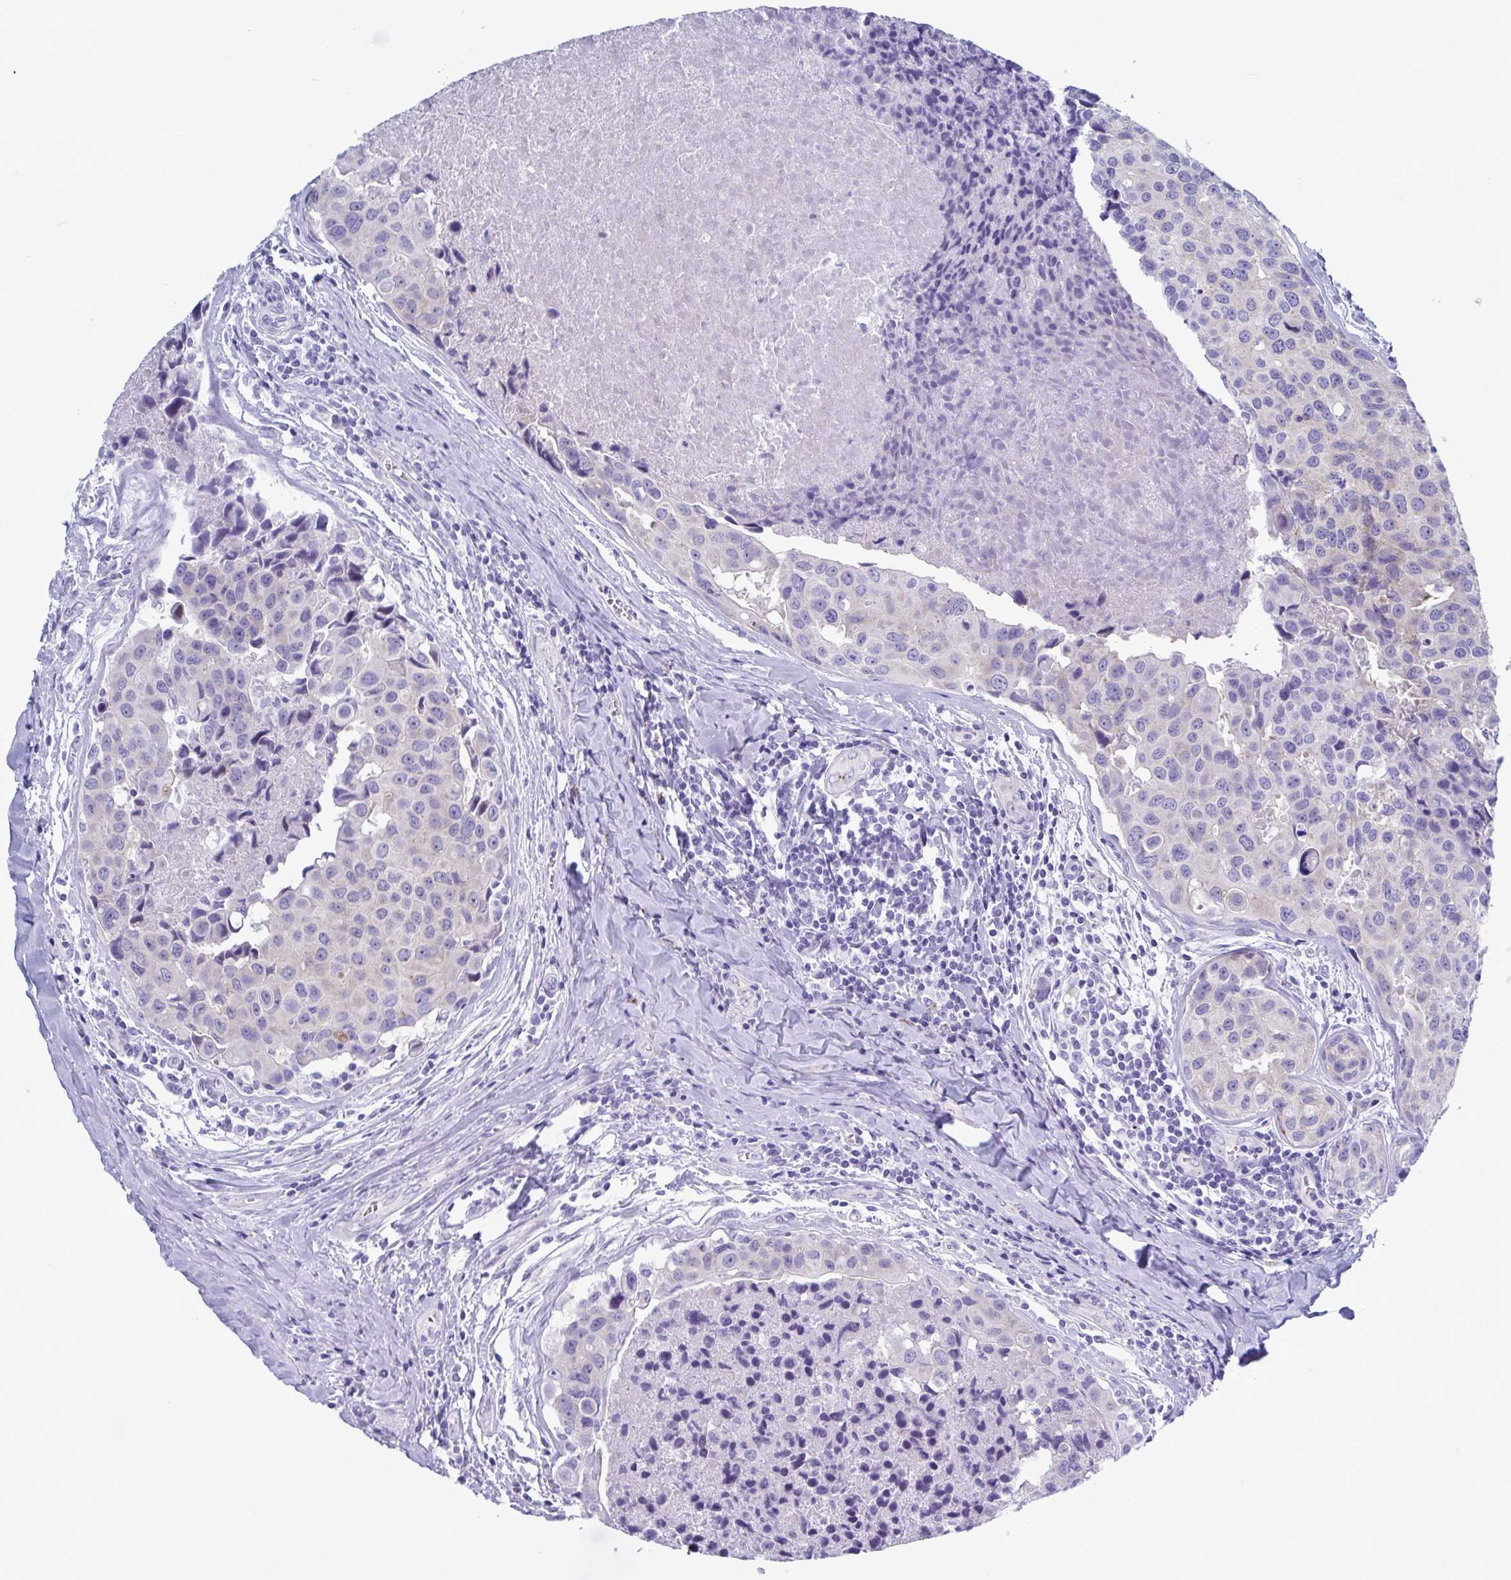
{"staining": {"intensity": "negative", "quantity": "none", "location": "none"}, "tissue": "breast cancer", "cell_type": "Tumor cells", "image_type": "cancer", "snomed": [{"axis": "morphology", "description": "Duct carcinoma"}, {"axis": "topography", "description": "Breast"}], "caption": "Tumor cells are negative for protein expression in human breast invasive ductal carcinoma.", "gene": "TTC30B", "patient": {"sex": "female", "age": 24}}